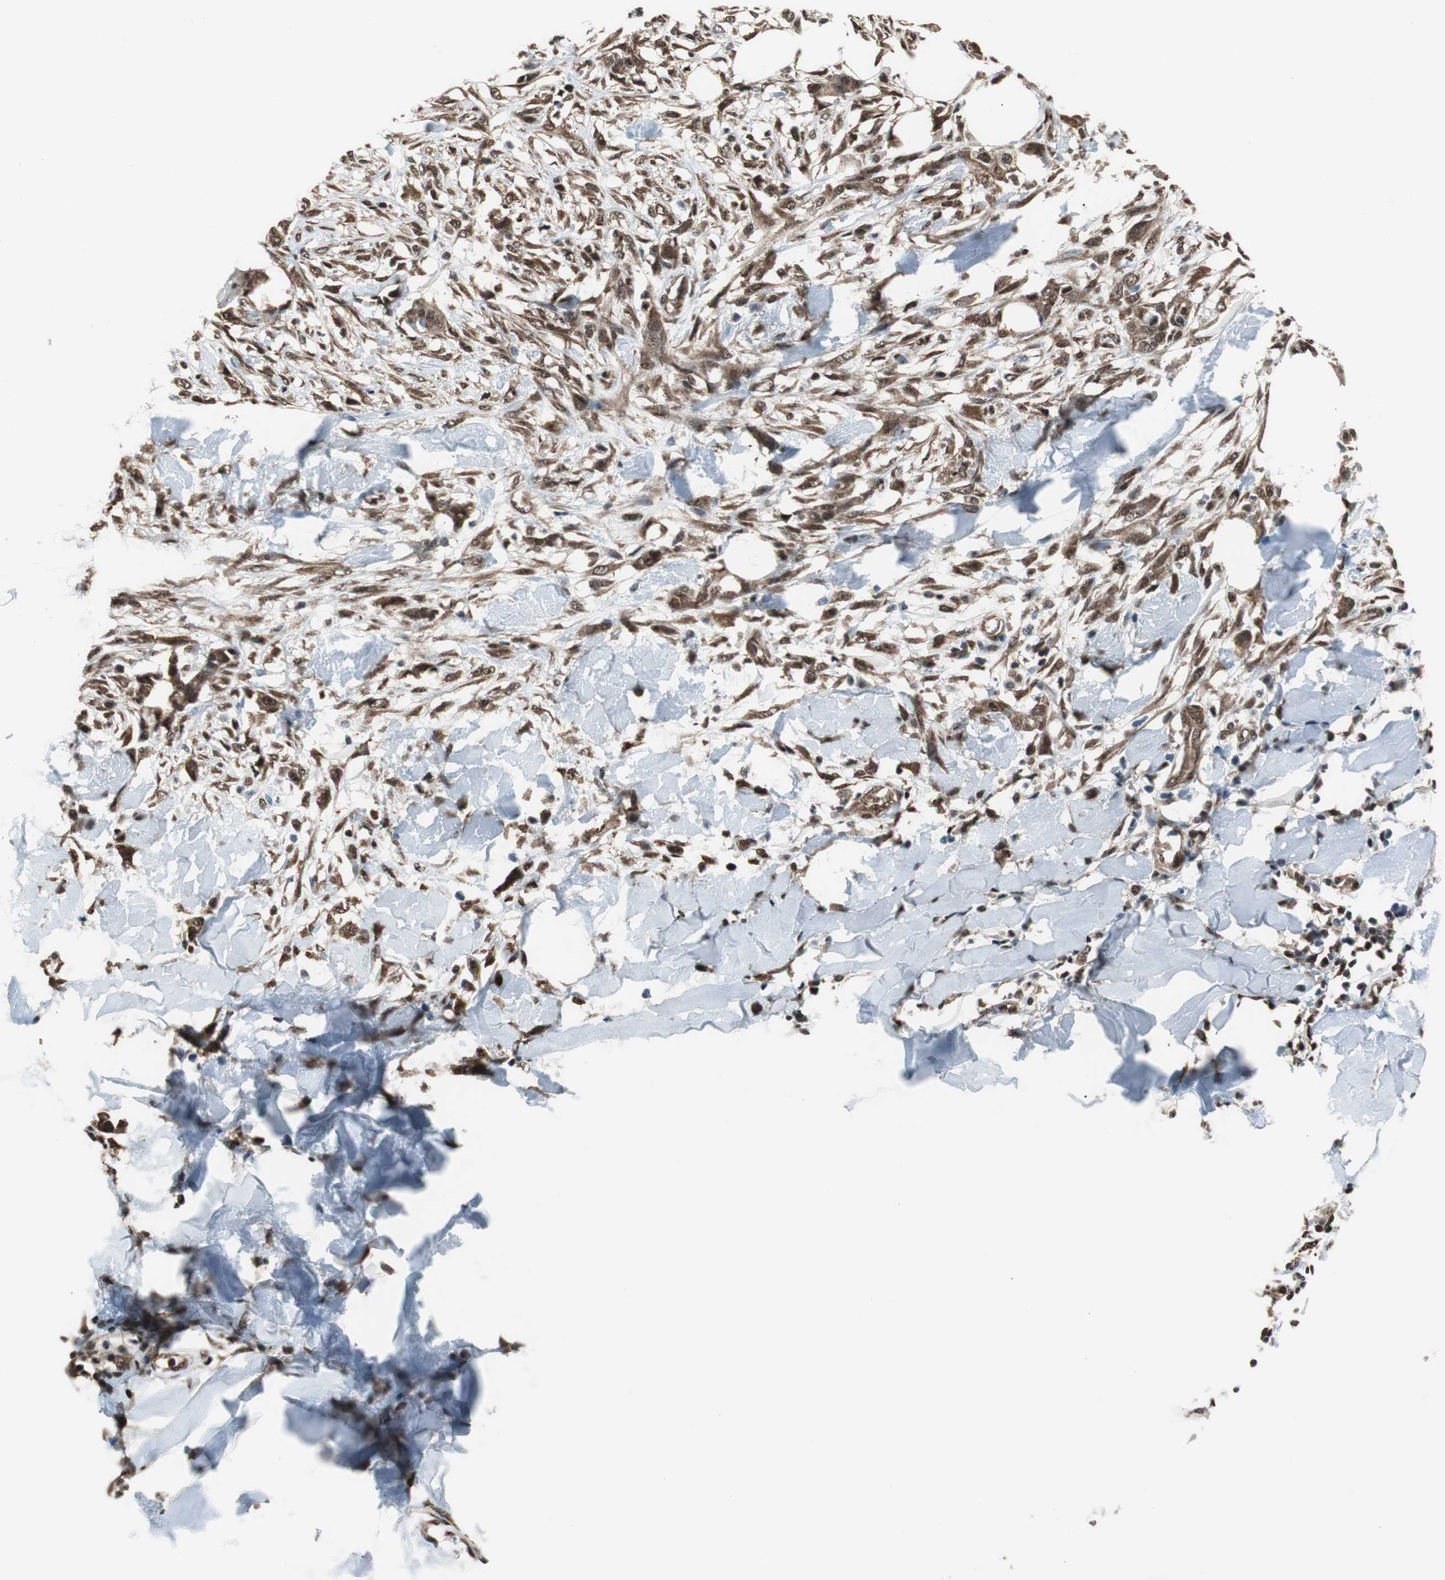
{"staining": {"intensity": "moderate", "quantity": ">75%", "location": "cytoplasmic/membranous,nuclear"}, "tissue": "skin cancer", "cell_type": "Tumor cells", "image_type": "cancer", "snomed": [{"axis": "morphology", "description": "Normal tissue, NOS"}, {"axis": "morphology", "description": "Squamous cell carcinoma, NOS"}, {"axis": "topography", "description": "Skin"}], "caption": "IHC staining of skin cancer (squamous cell carcinoma), which reveals medium levels of moderate cytoplasmic/membranous and nuclear staining in about >75% of tumor cells indicating moderate cytoplasmic/membranous and nuclear protein staining. The staining was performed using DAB (3,3'-diaminobenzidine) (brown) for protein detection and nuclei were counterstained in hematoxylin (blue).", "gene": "VCP", "patient": {"sex": "female", "age": 59}}